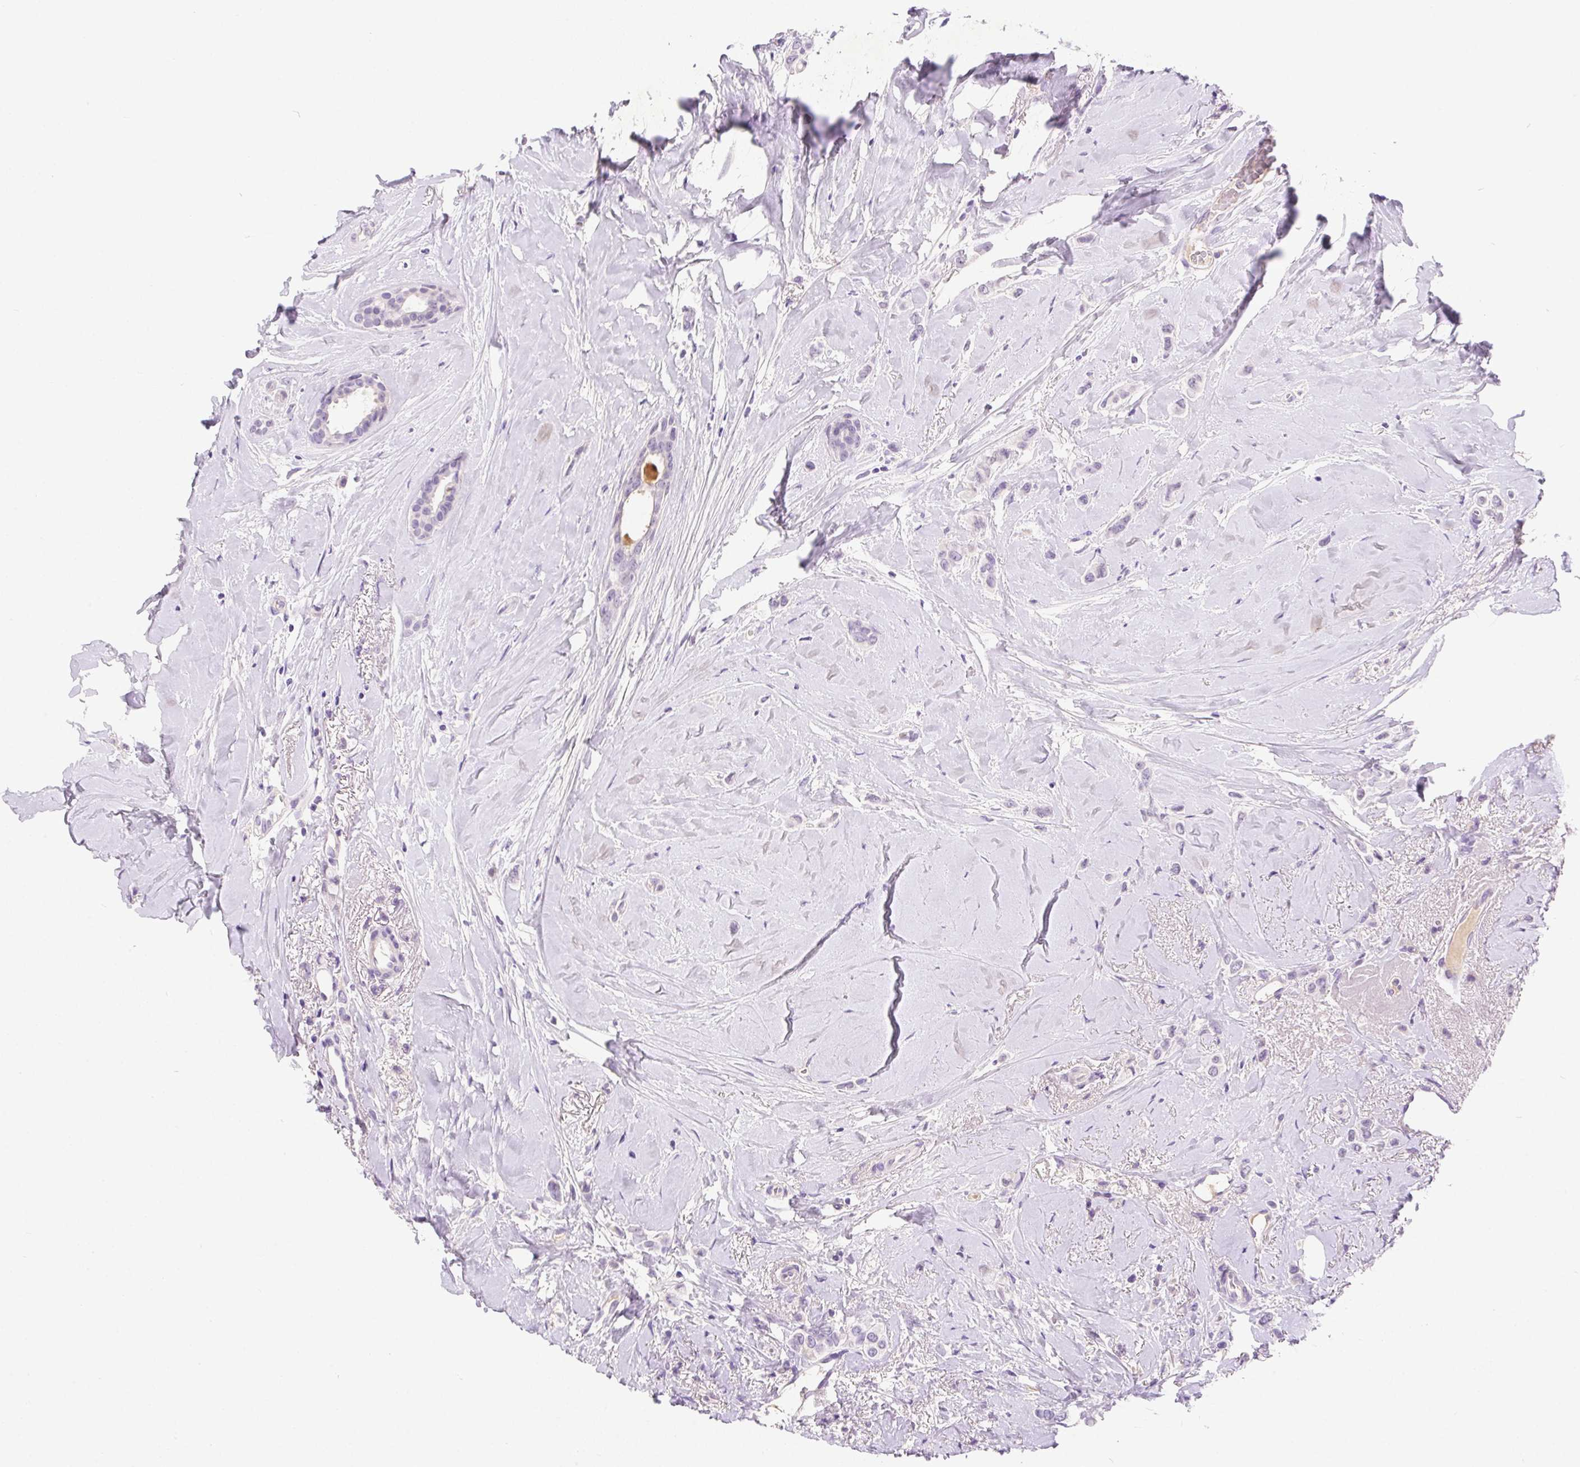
{"staining": {"intensity": "negative", "quantity": "none", "location": "none"}, "tissue": "breast cancer", "cell_type": "Tumor cells", "image_type": "cancer", "snomed": [{"axis": "morphology", "description": "Lobular carcinoma"}, {"axis": "topography", "description": "Breast"}], "caption": "Breast lobular carcinoma was stained to show a protein in brown. There is no significant expression in tumor cells. Brightfield microscopy of immunohistochemistry stained with DAB (3,3'-diaminobenzidine) (brown) and hematoxylin (blue), captured at high magnification.", "gene": "SSTR4", "patient": {"sex": "female", "age": 66}}